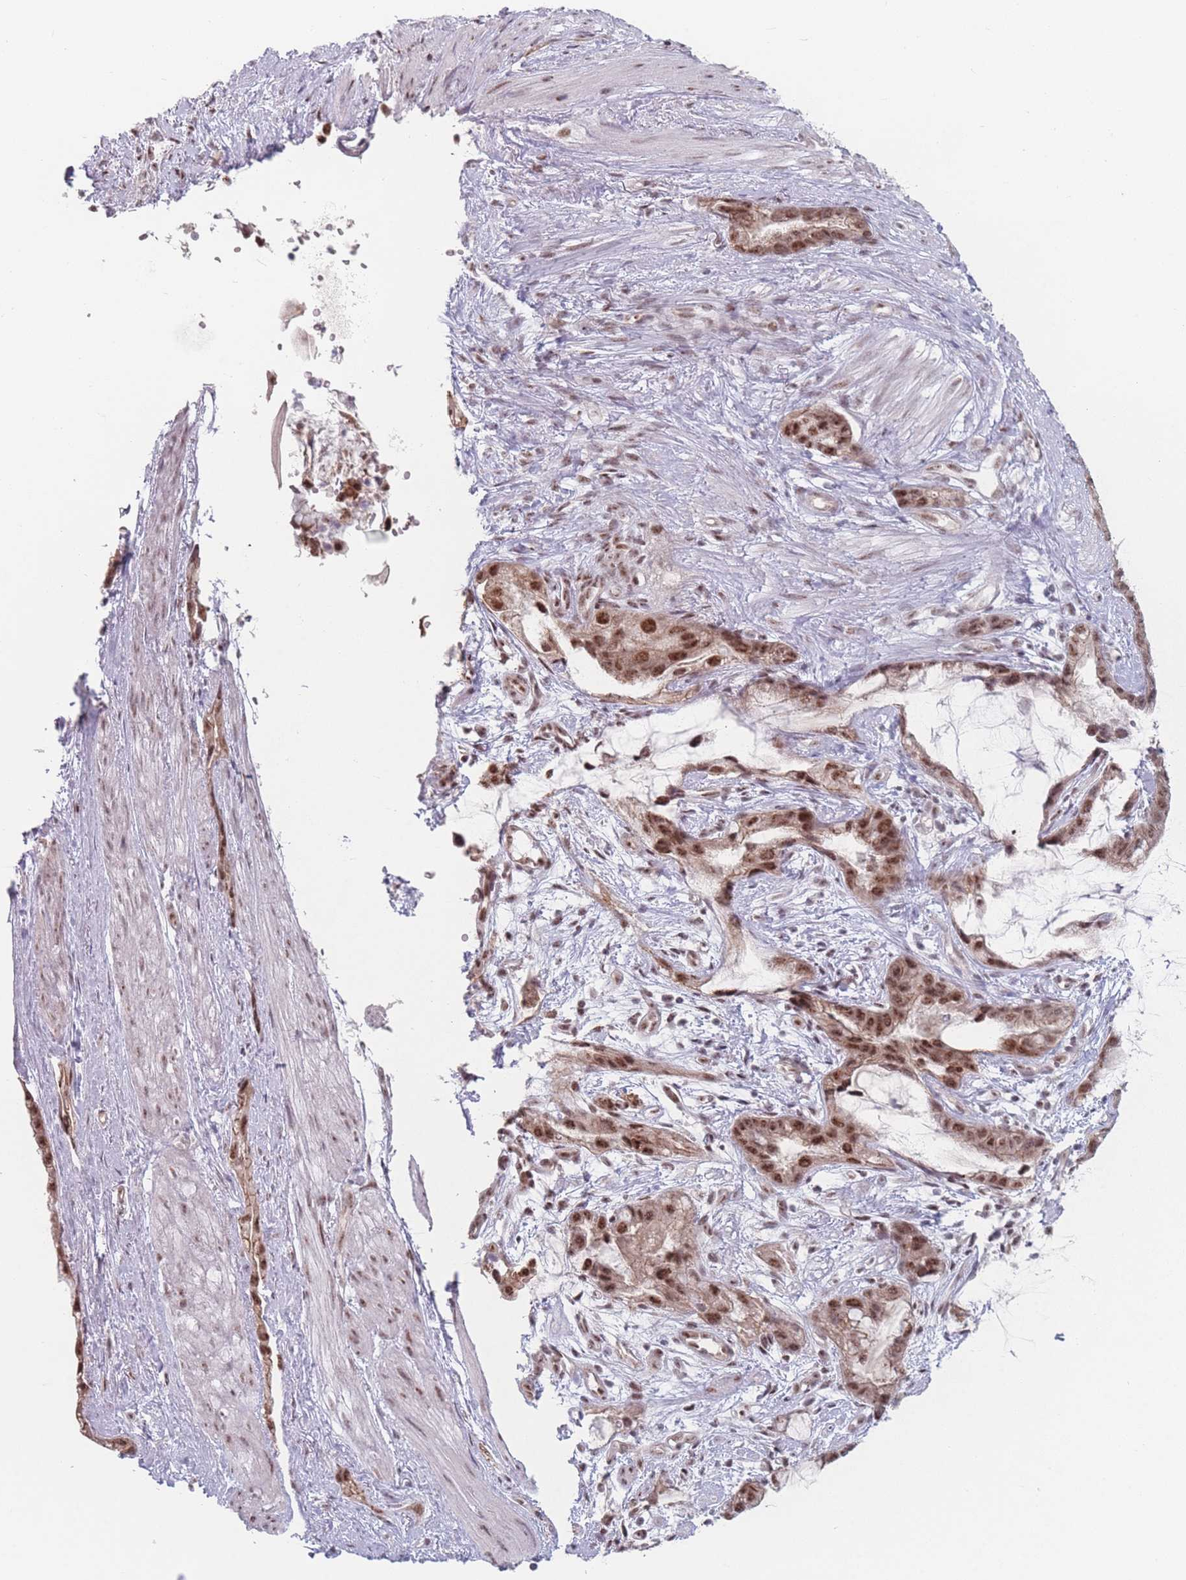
{"staining": {"intensity": "strong", "quantity": ">75%", "location": "nuclear"}, "tissue": "stomach cancer", "cell_type": "Tumor cells", "image_type": "cancer", "snomed": [{"axis": "morphology", "description": "Adenocarcinoma, NOS"}, {"axis": "topography", "description": "Stomach"}], "caption": "Protein staining of stomach cancer tissue demonstrates strong nuclear expression in about >75% of tumor cells.", "gene": "ZC3H14", "patient": {"sex": "male", "age": 55}}